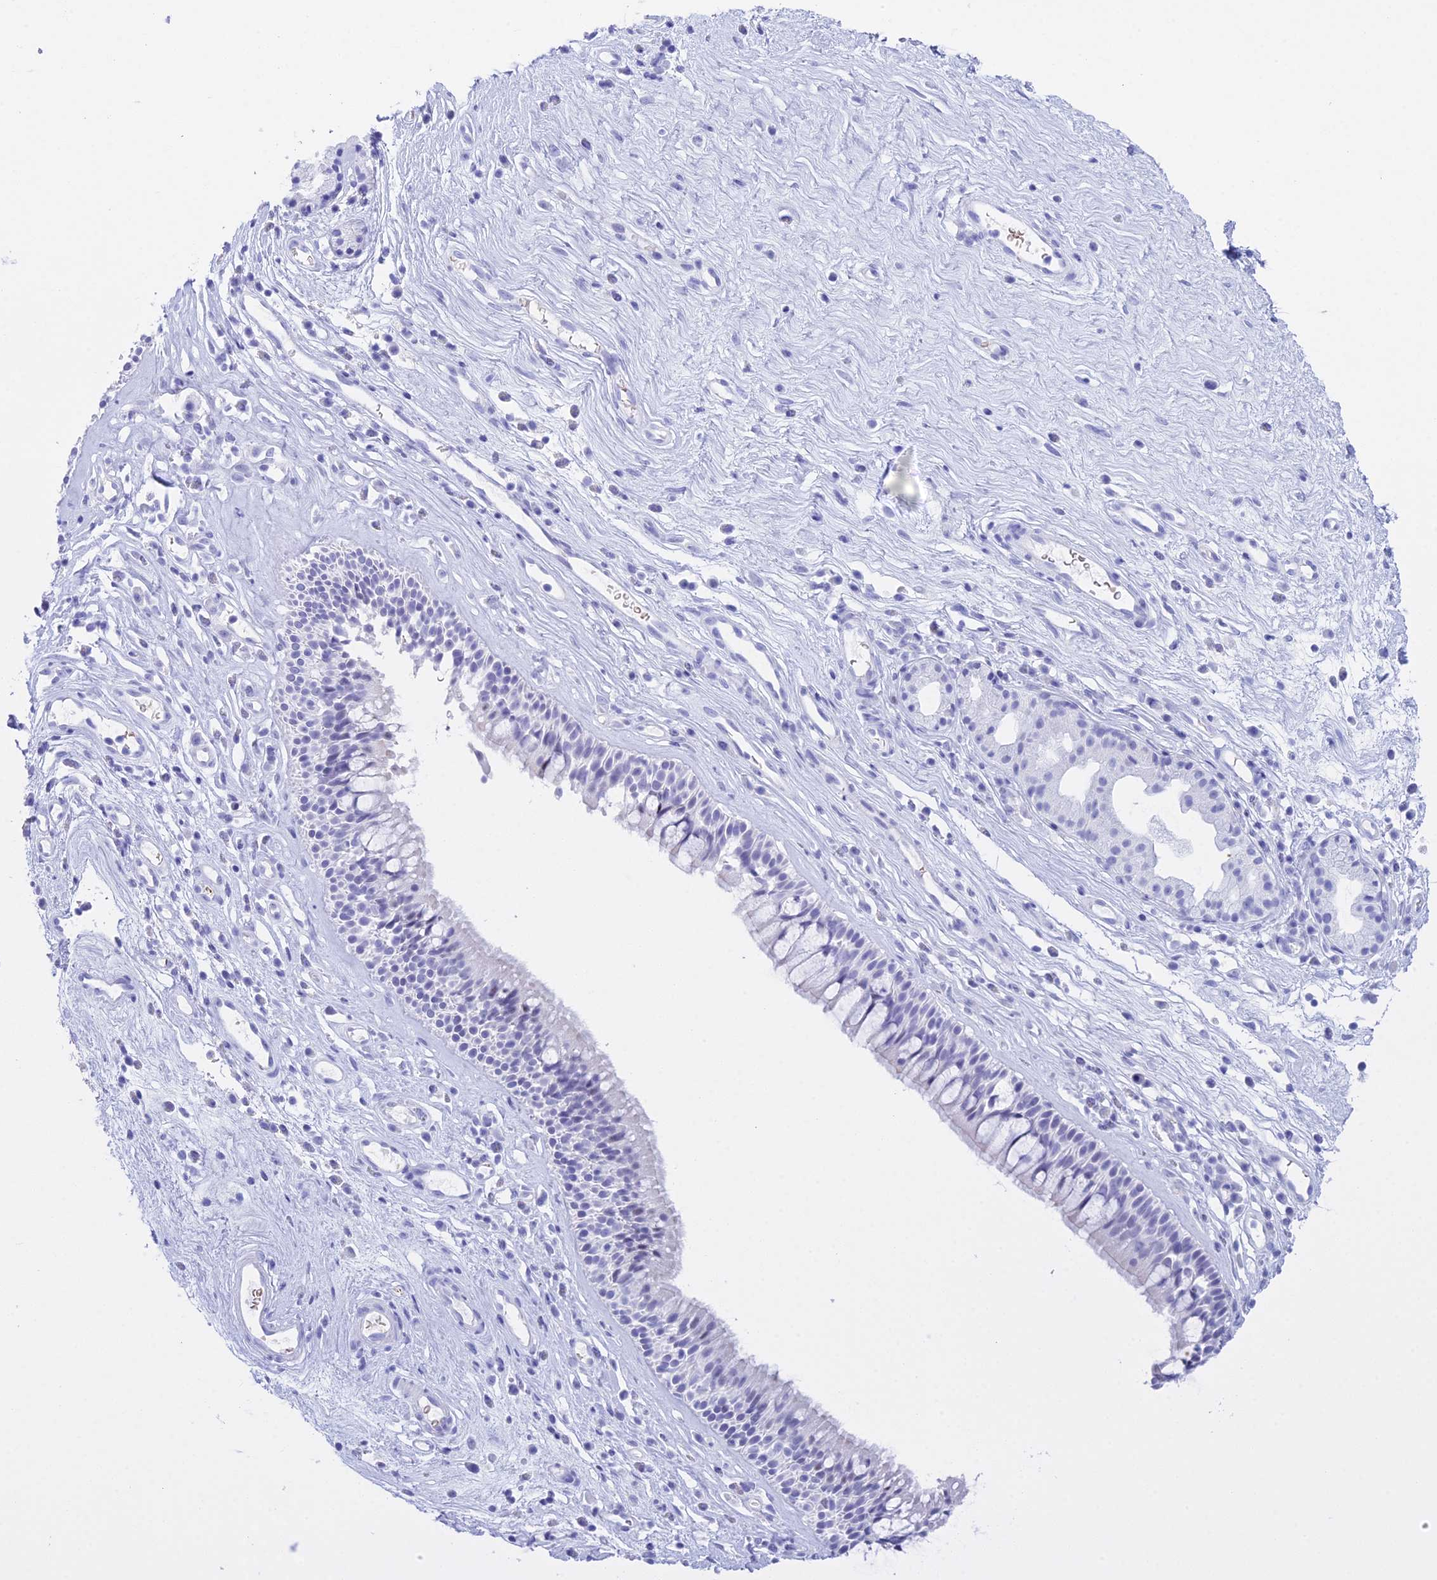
{"staining": {"intensity": "negative", "quantity": "none", "location": "none"}, "tissue": "nasopharynx", "cell_type": "Respiratory epithelial cells", "image_type": "normal", "snomed": [{"axis": "morphology", "description": "Normal tissue, NOS"}, {"axis": "morphology", "description": "Inflammation, NOS"}, {"axis": "morphology", "description": "Malignant melanoma, Metastatic site"}, {"axis": "topography", "description": "Nasopharynx"}], "caption": "Image shows no significant protein expression in respiratory epithelial cells of benign nasopharynx. (Immunohistochemistry, brightfield microscopy, high magnification).", "gene": "RNPS1", "patient": {"sex": "male", "age": 70}}